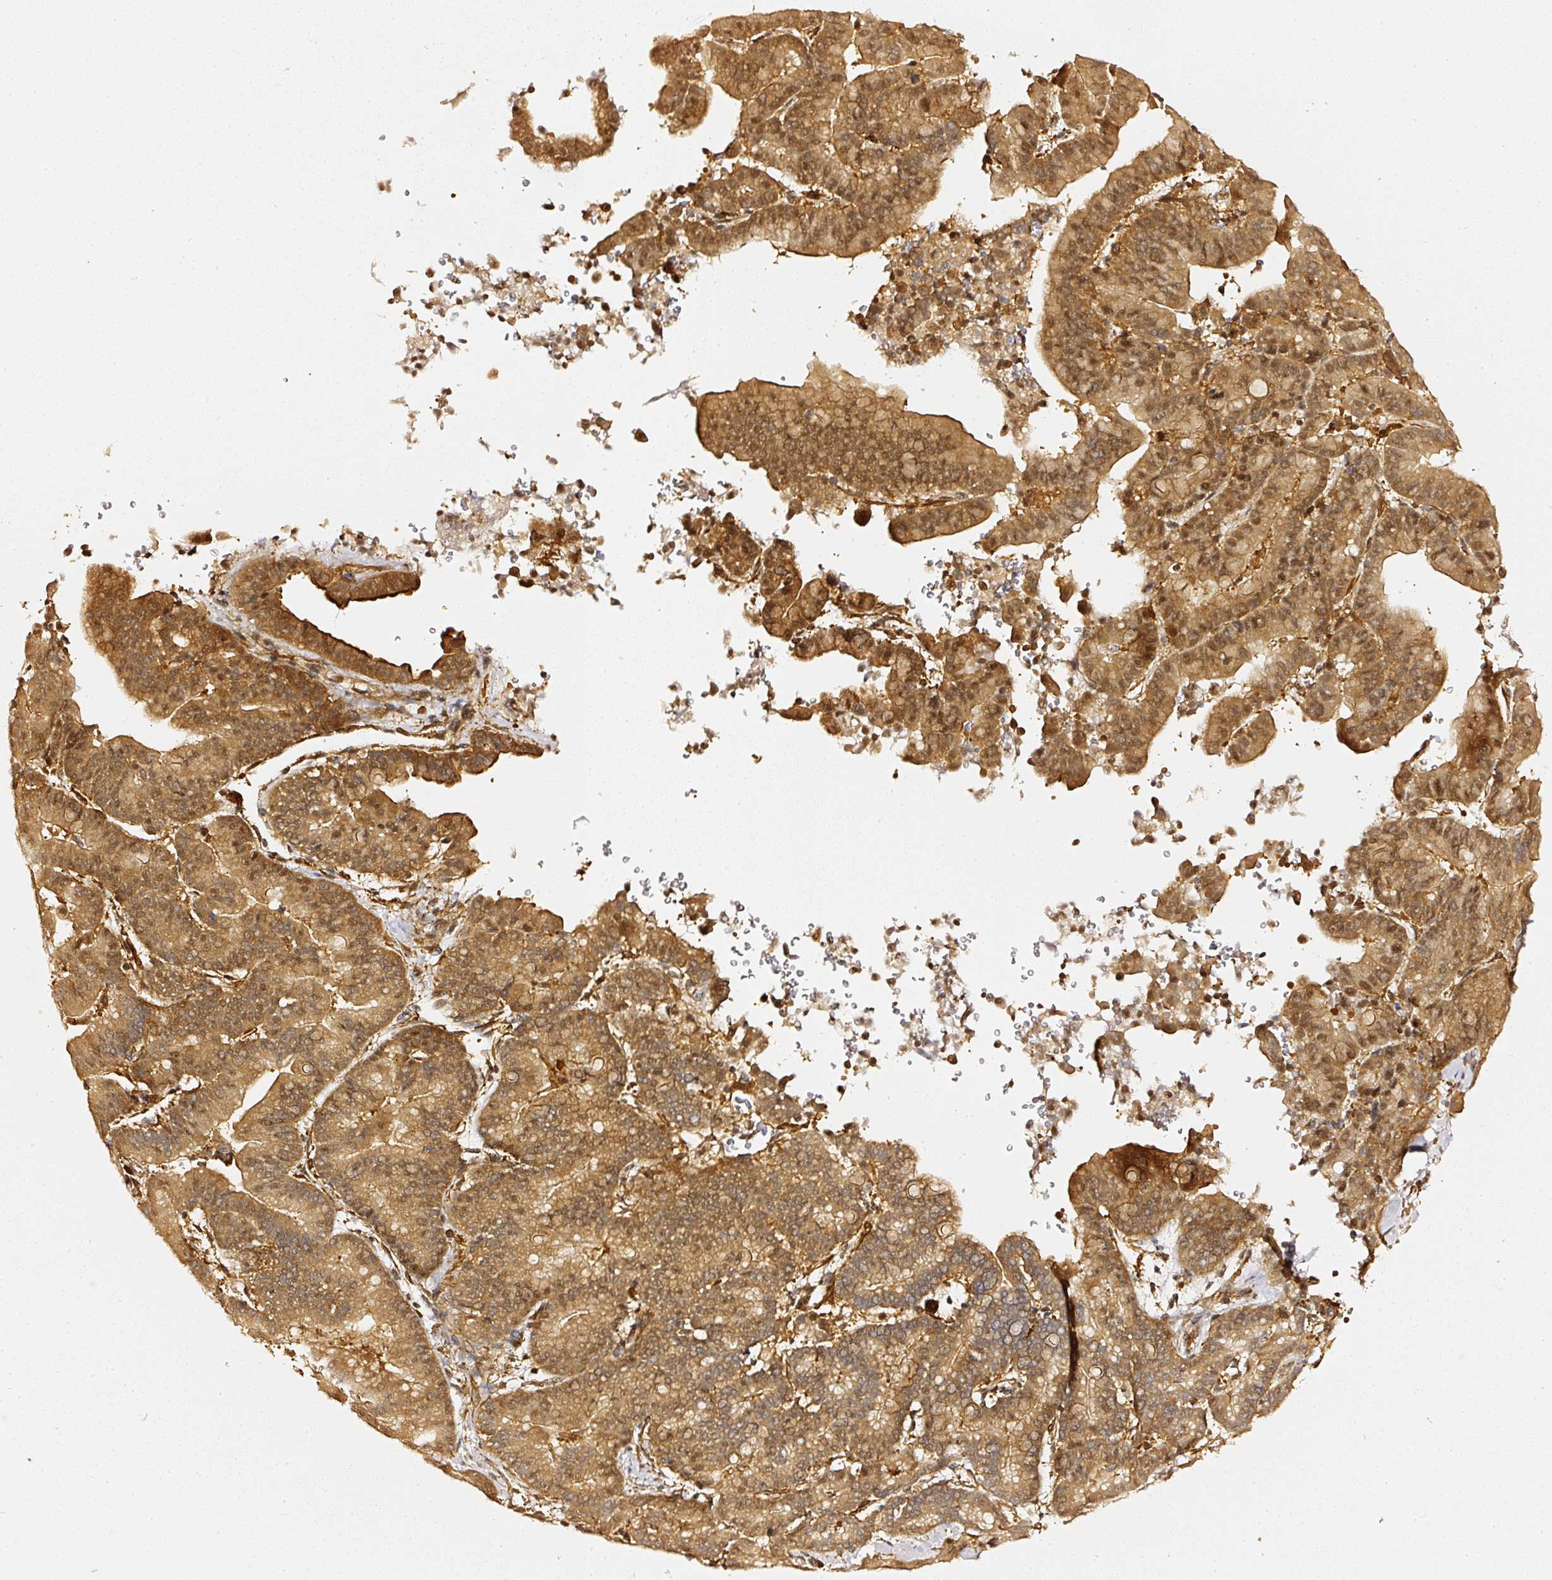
{"staining": {"intensity": "moderate", "quantity": ">75%", "location": "cytoplasmic/membranous,nuclear"}, "tissue": "liver cancer", "cell_type": "Tumor cells", "image_type": "cancer", "snomed": [{"axis": "morphology", "description": "Cholangiocarcinoma"}, {"axis": "topography", "description": "Liver"}], "caption": "DAB immunohistochemical staining of liver cancer (cholangiocarcinoma) shows moderate cytoplasmic/membranous and nuclear protein staining in approximately >75% of tumor cells.", "gene": "PSMD1", "patient": {"sex": "female", "age": 75}}